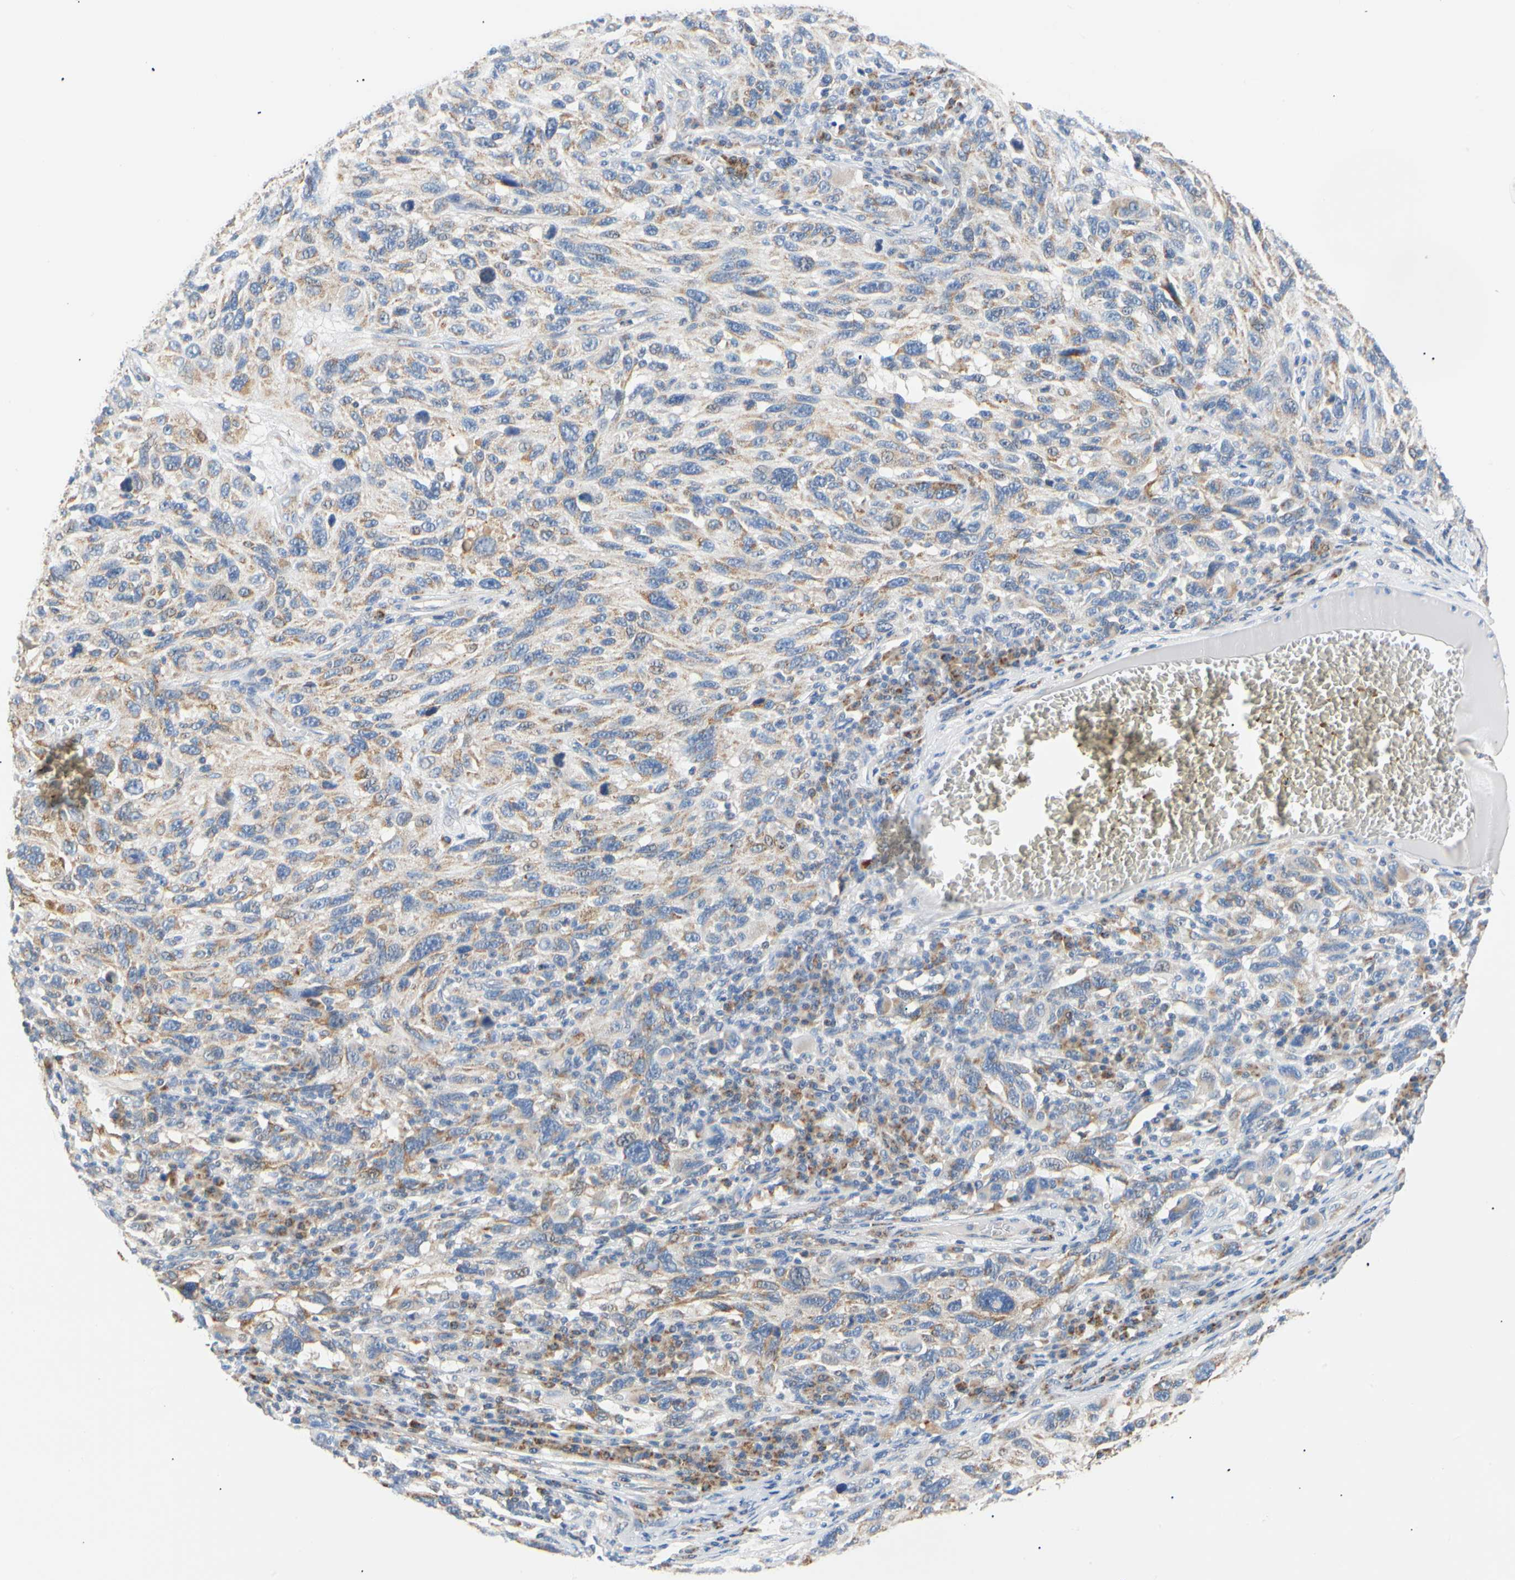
{"staining": {"intensity": "moderate", "quantity": ">75%", "location": "cytoplasmic/membranous"}, "tissue": "melanoma", "cell_type": "Tumor cells", "image_type": "cancer", "snomed": [{"axis": "morphology", "description": "Malignant melanoma, NOS"}, {"axis": "topography", "description": "Skin"}], "caption": "Melanoma stained with IHC displays moderate cytoplasmic/membranous expression in about >75% of tumor cells.", "gene": "ACAT1", "patient": {"sex": "male", "age": 53}}